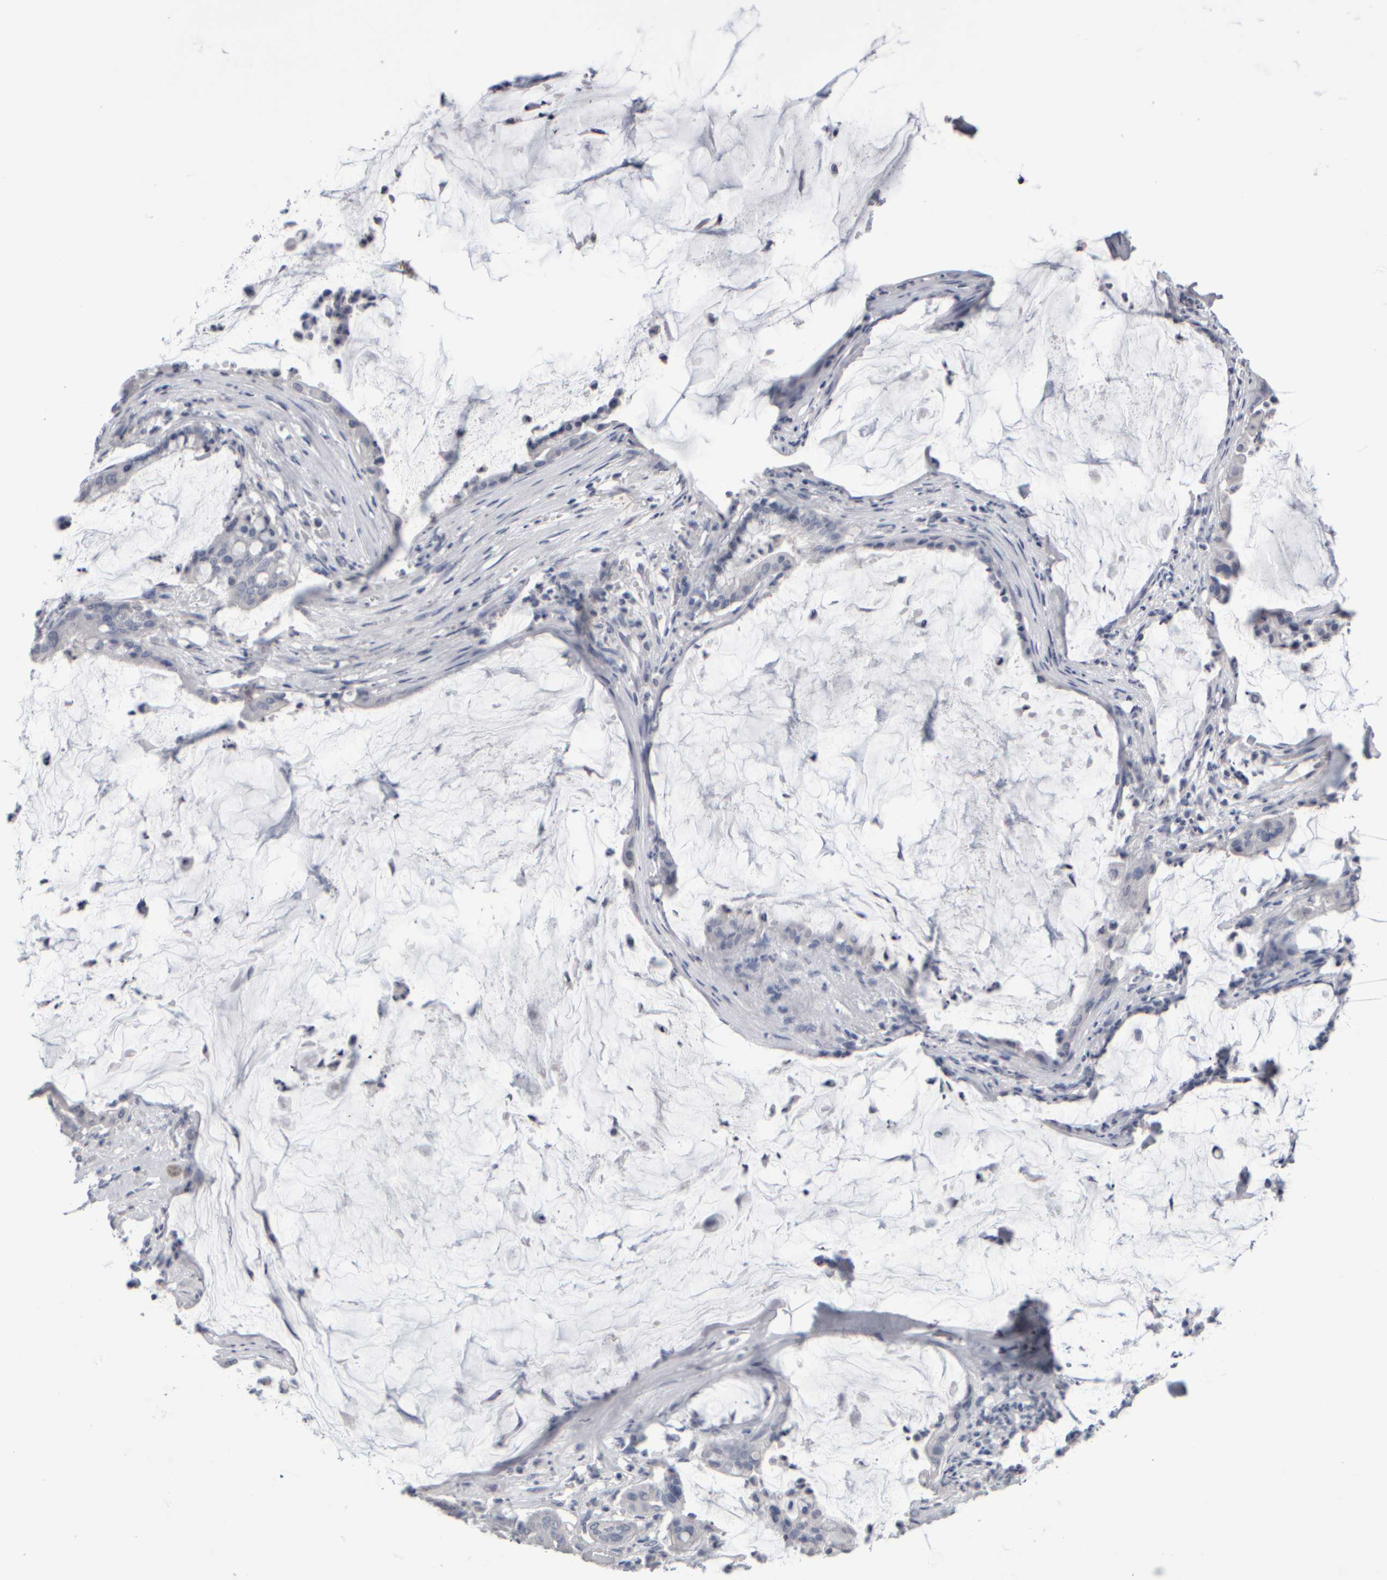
{"staining": {"intensity": "negative", "quantity": "none", "location": "none"}, "tissue": "pancreatic cancer", "cell_type": "Tumor cells", "image_type": "cancer", "snomed": [{"axis": "morphology", "description": "Adenocarcinoma, NOS"}, {"axis": "topography", "description": "Pancreas"}], "caption": "Immunohistochemistry (IHC) image of human pancreatic cancer (adenocarcinoma) stained for a protein (brown), which reveals no staining in tumor cells.", "gene": "EPHX2", "patient": {"sex": "male", "age": 41}}